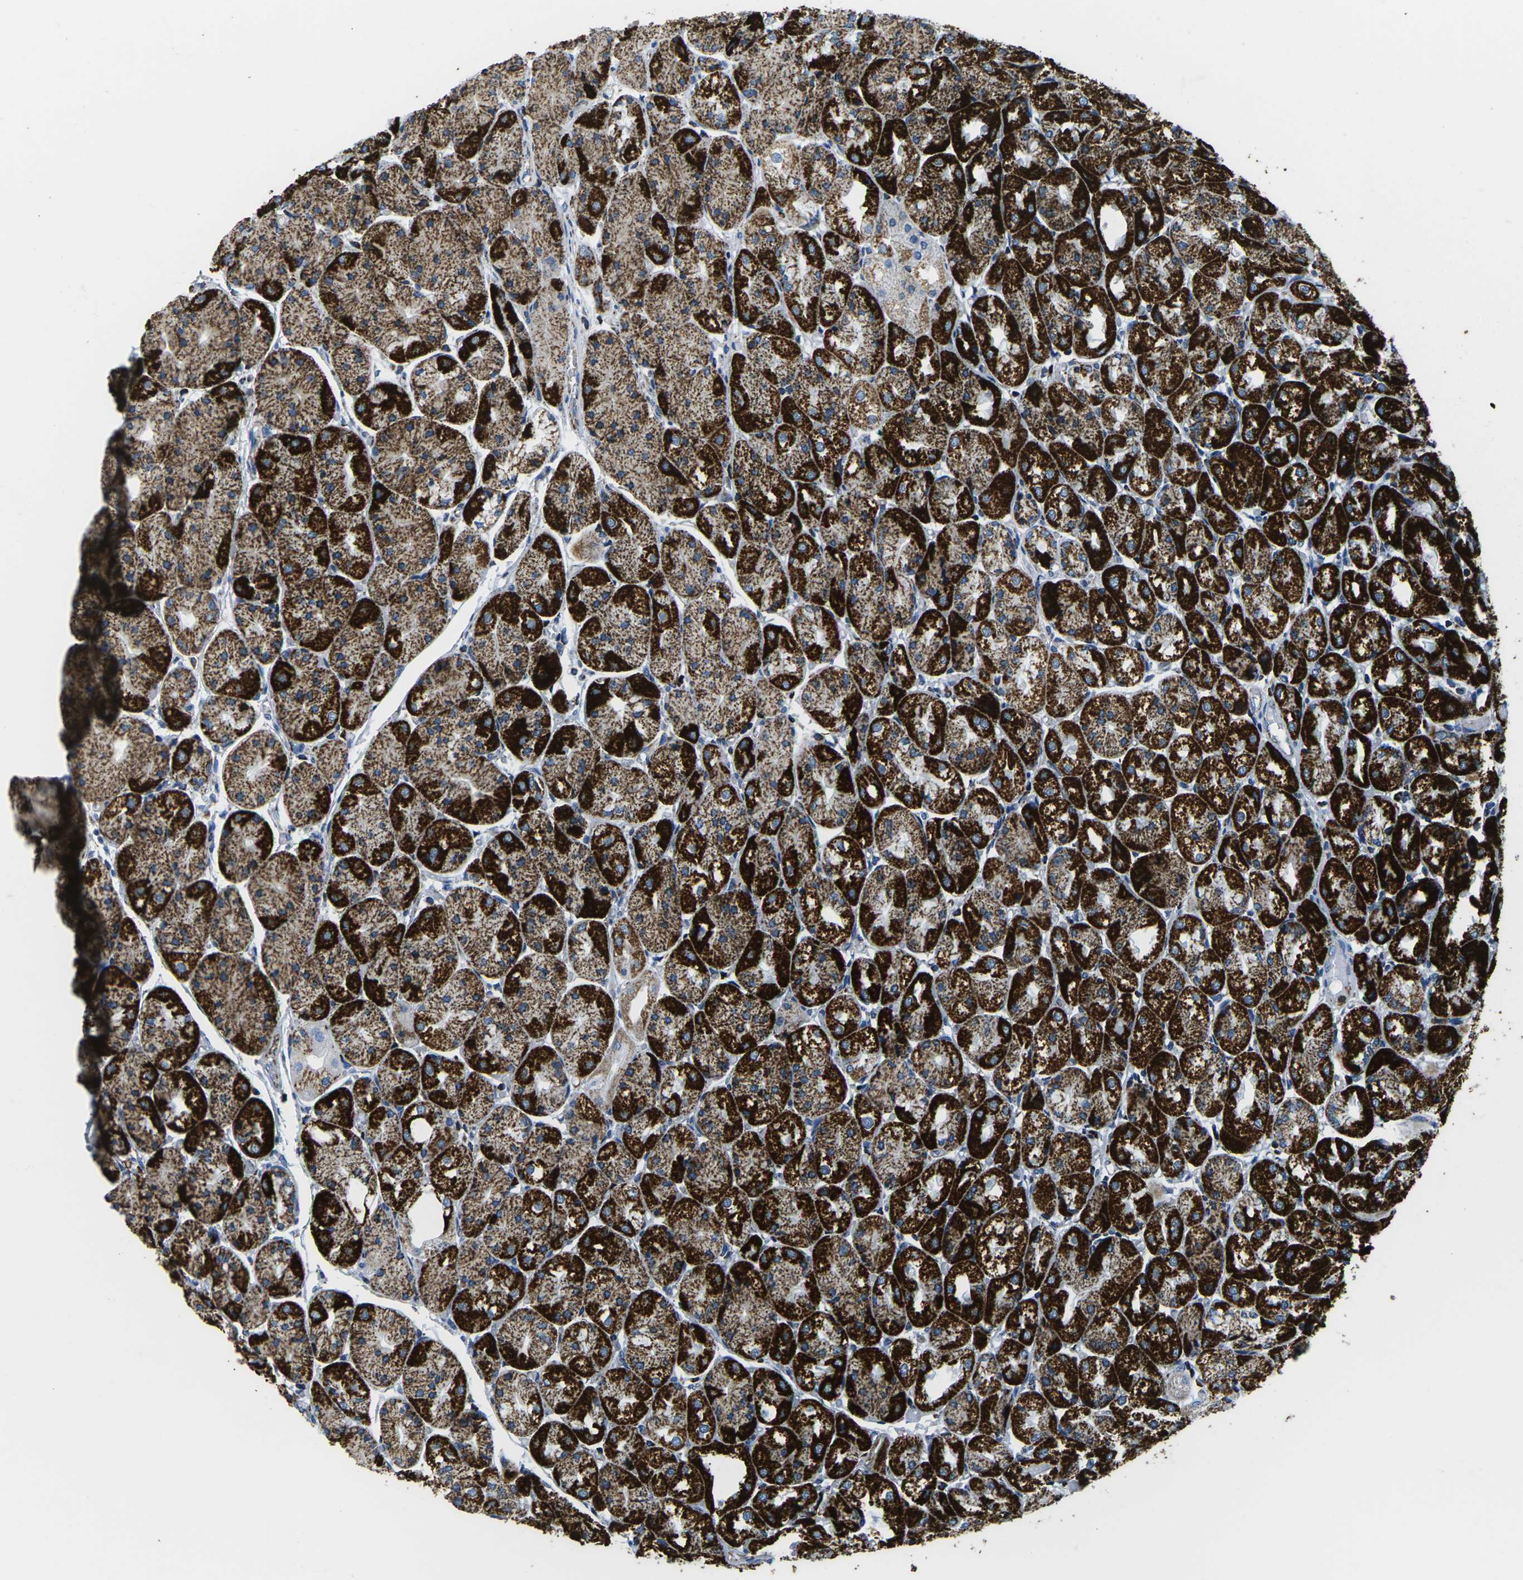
{"staining": {"intensity": "strong", "quantity": ">75%", "location": "cytoplasmic/membranous"}, "tissue": "stomach", "cell_type": "Glandular cells", "image_type": "normal", "snomed": [{"axis": "morphology", "description": "Normal tissue, NOS"}, {"axis": "topography", "description": "Stomach, upper"}], "caption": "IHC of benign human stomach reveals high levels of strong cytoplasmic/membranous positivity in about >75% of glandular cells.", "gene": "COX6C", "patient": {"sex": "male", "age": 72}}